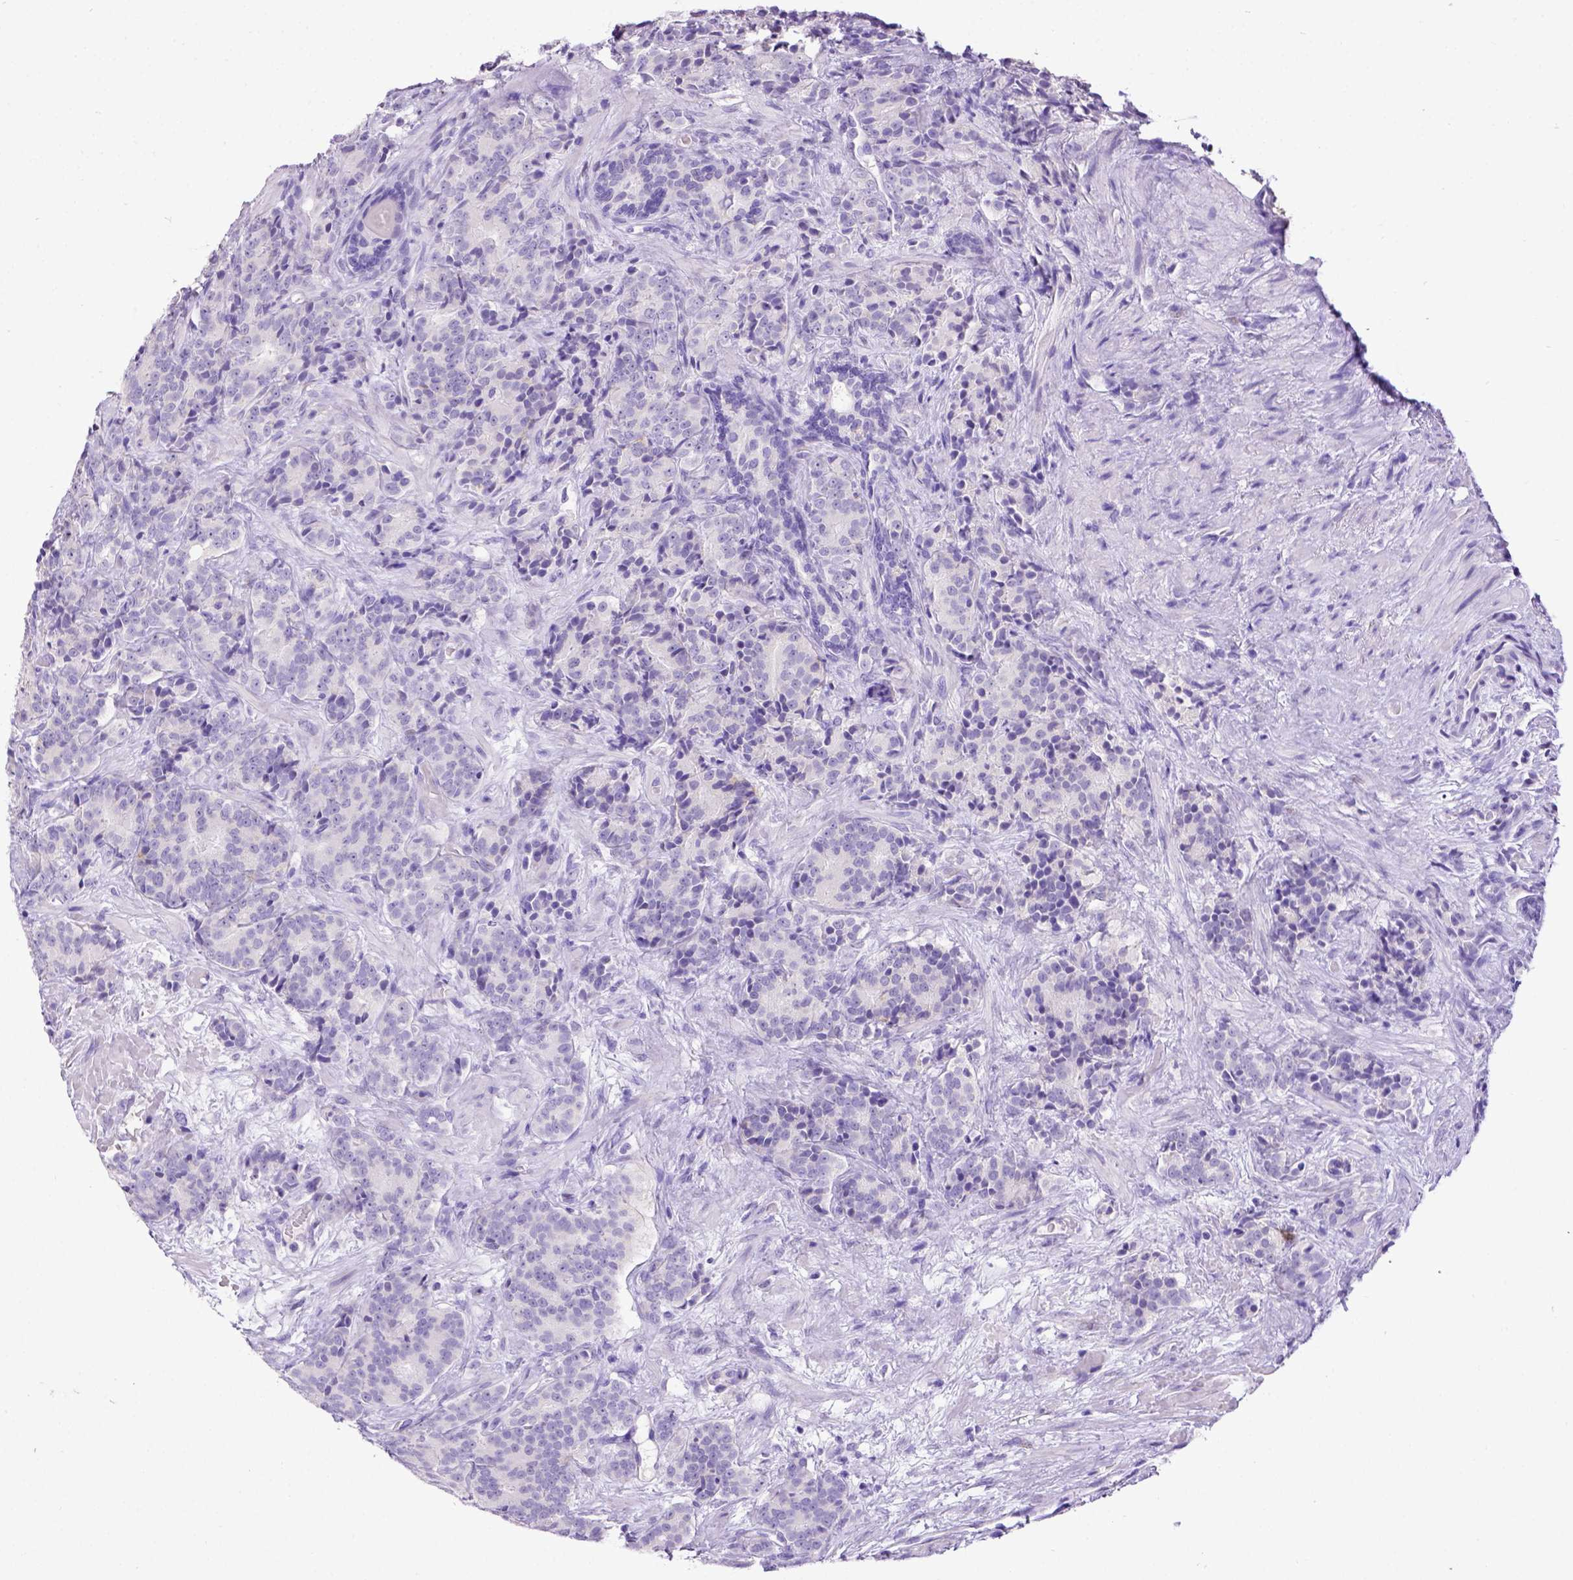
{"staining": {"intensity": "negative", "quantity": "none", "location": "none"}, "tissue": "prostate cancer", "cell_type": "Tumor cells", "image_type": "cancer", "snomed": [{"axis": "morphology", "description": "Adenocarcinoma, High grade"}, {"axis": "topography", "description": "Prostate"}], "caption": "An image of human high-grade adenocarcinoma (prostate) is negative for staining in tumor cells.", "gene": "ESR1", "patient": {"sex": "male", "age": 90}}